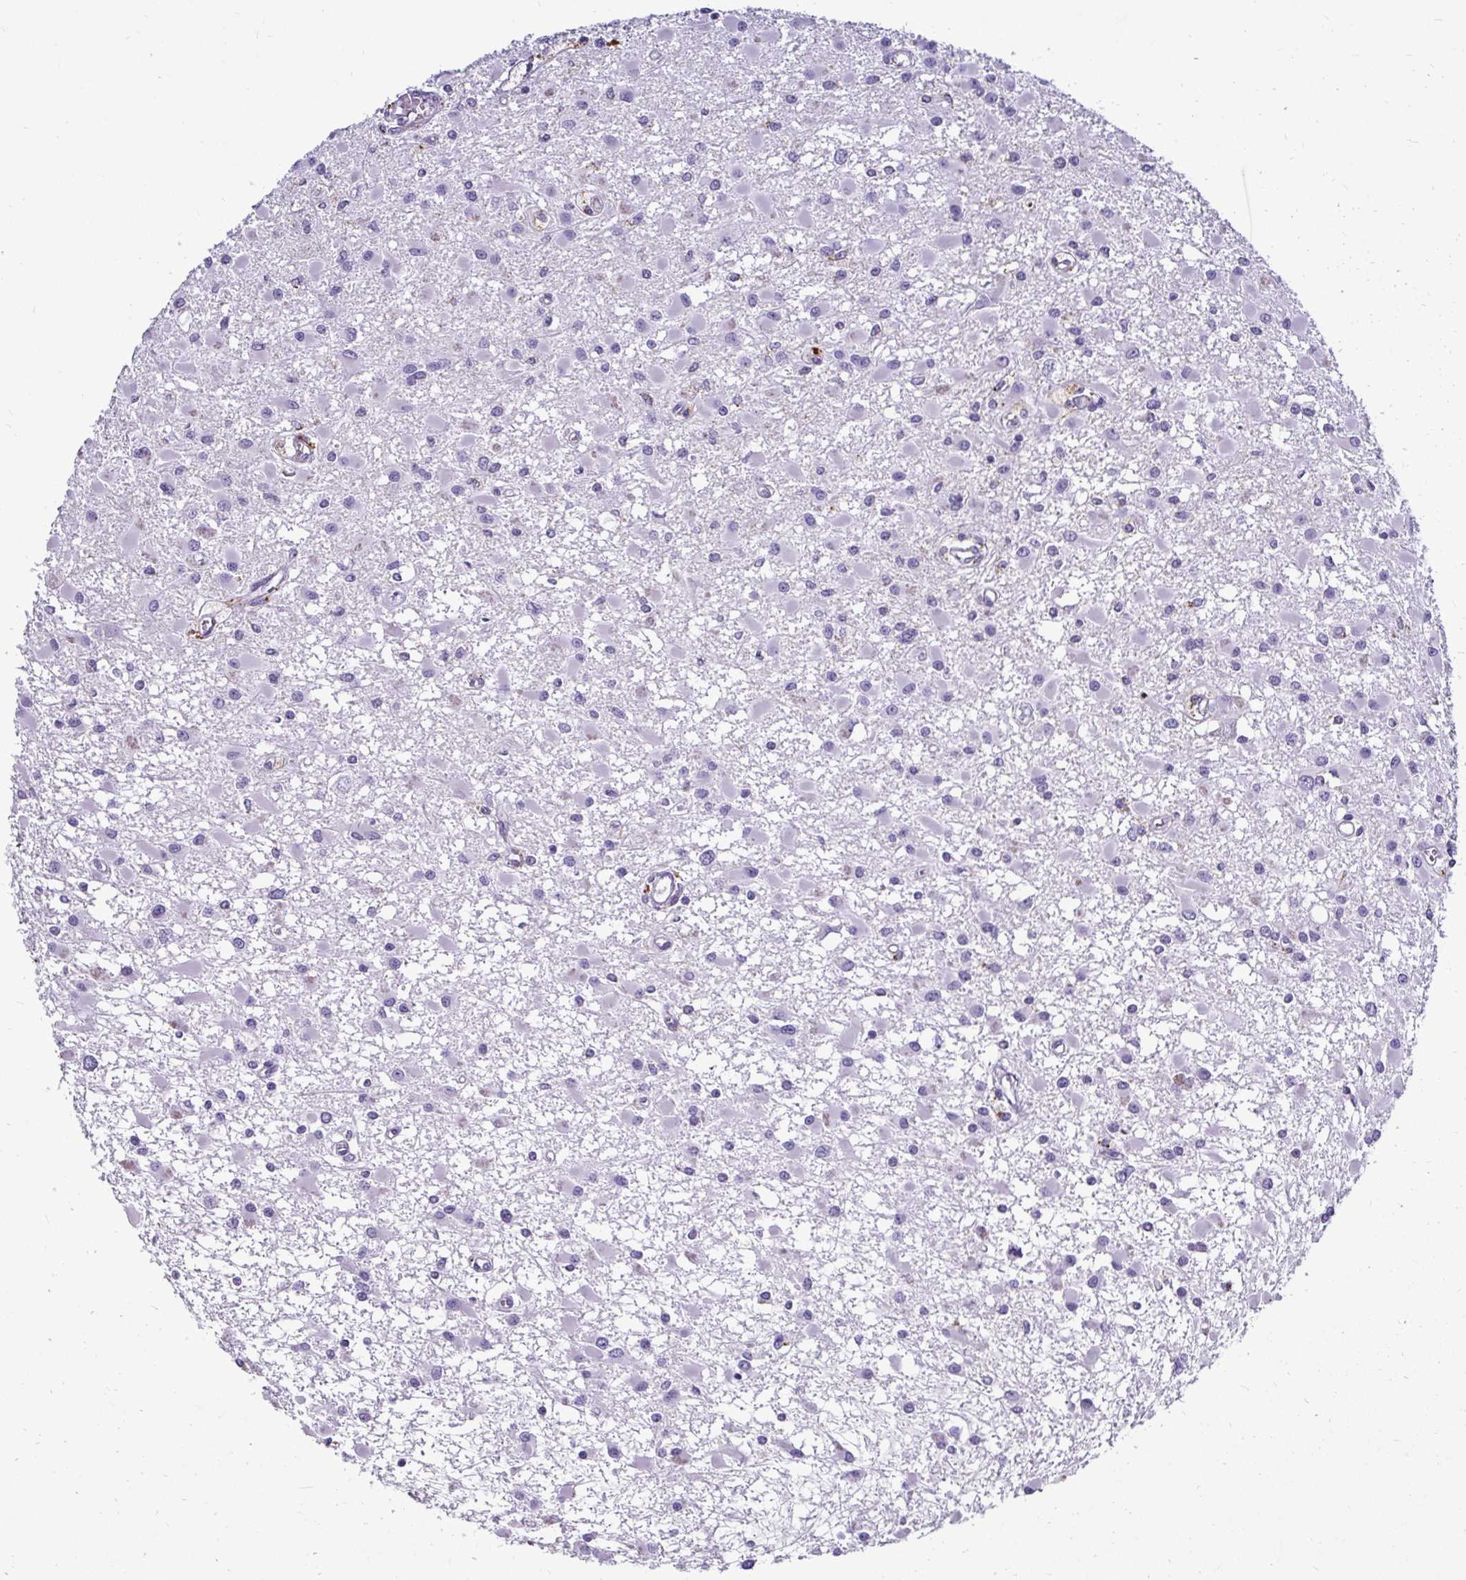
{"staining": {"intensity": "negative", "quantity": "none", "location": "none"}, "tissue": "glioma", "cell_type": "Tumor cells", "image_type": "cancer", "snomed": [{"axis": "morphology", "description": "Glioma, malignant, High grade"}, {"axis": "topography", "description": "Brain"}], "caption": "This is a image of immunohistochemistry (IHC) staining of glioma, which shows no expression in tumor cells. Nuclei are stained in blue.", "gene": "CTSZ", "patient": {"sex": "male", "age": 54}}